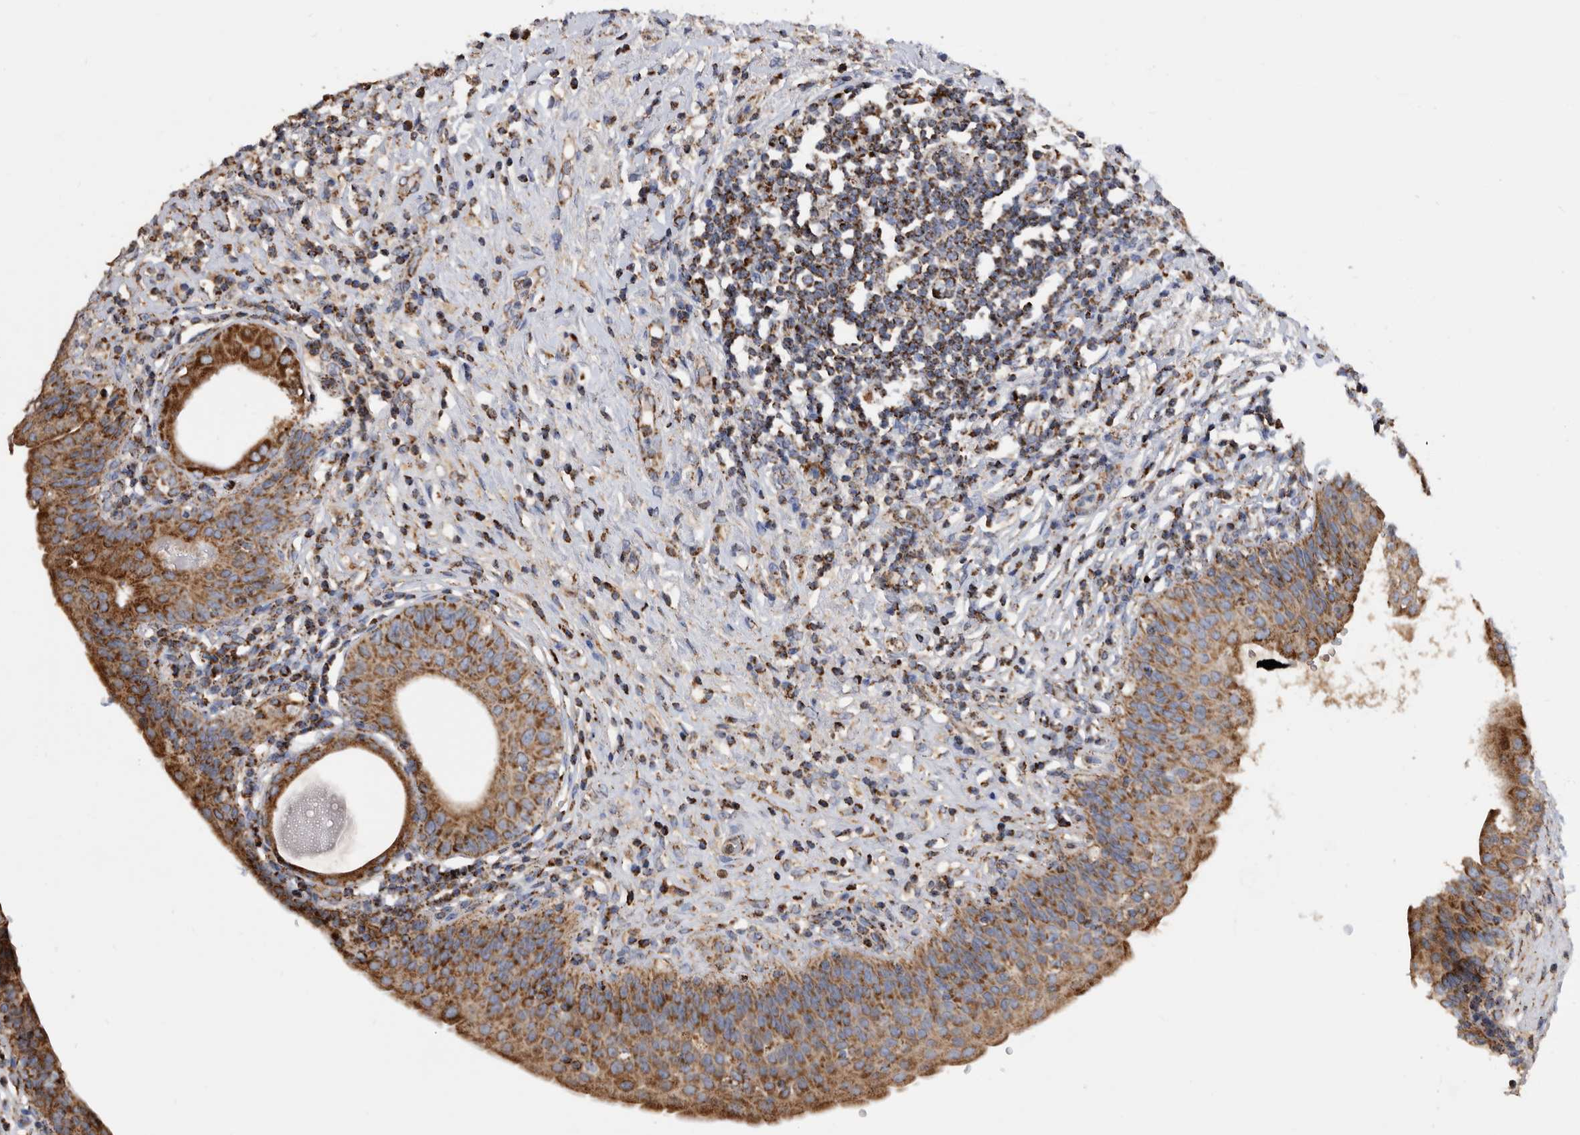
{"staining": {"intensity": "strong", "quantity": "25%-75%", "location": "cytoplasmic/membranous"}, "tissue": "urinary bladder", "cell_type": "Urothelial cells", "image_type": "normal", "snomed": [{"axis": "morphology", "description": "Normal tissue, NOS"}, {"axis": "topography", "description": "Urinary bladder"}], "caption": "High-power microscopy captured an IHC micrograph of unremarkable urinary bladder, revealing strong cytoplasmic/membranous positivity in approximately 25%-75% of urothelial cells.", "gene": "WFDC1", "patient": {"sex": "male", "age": 83}}